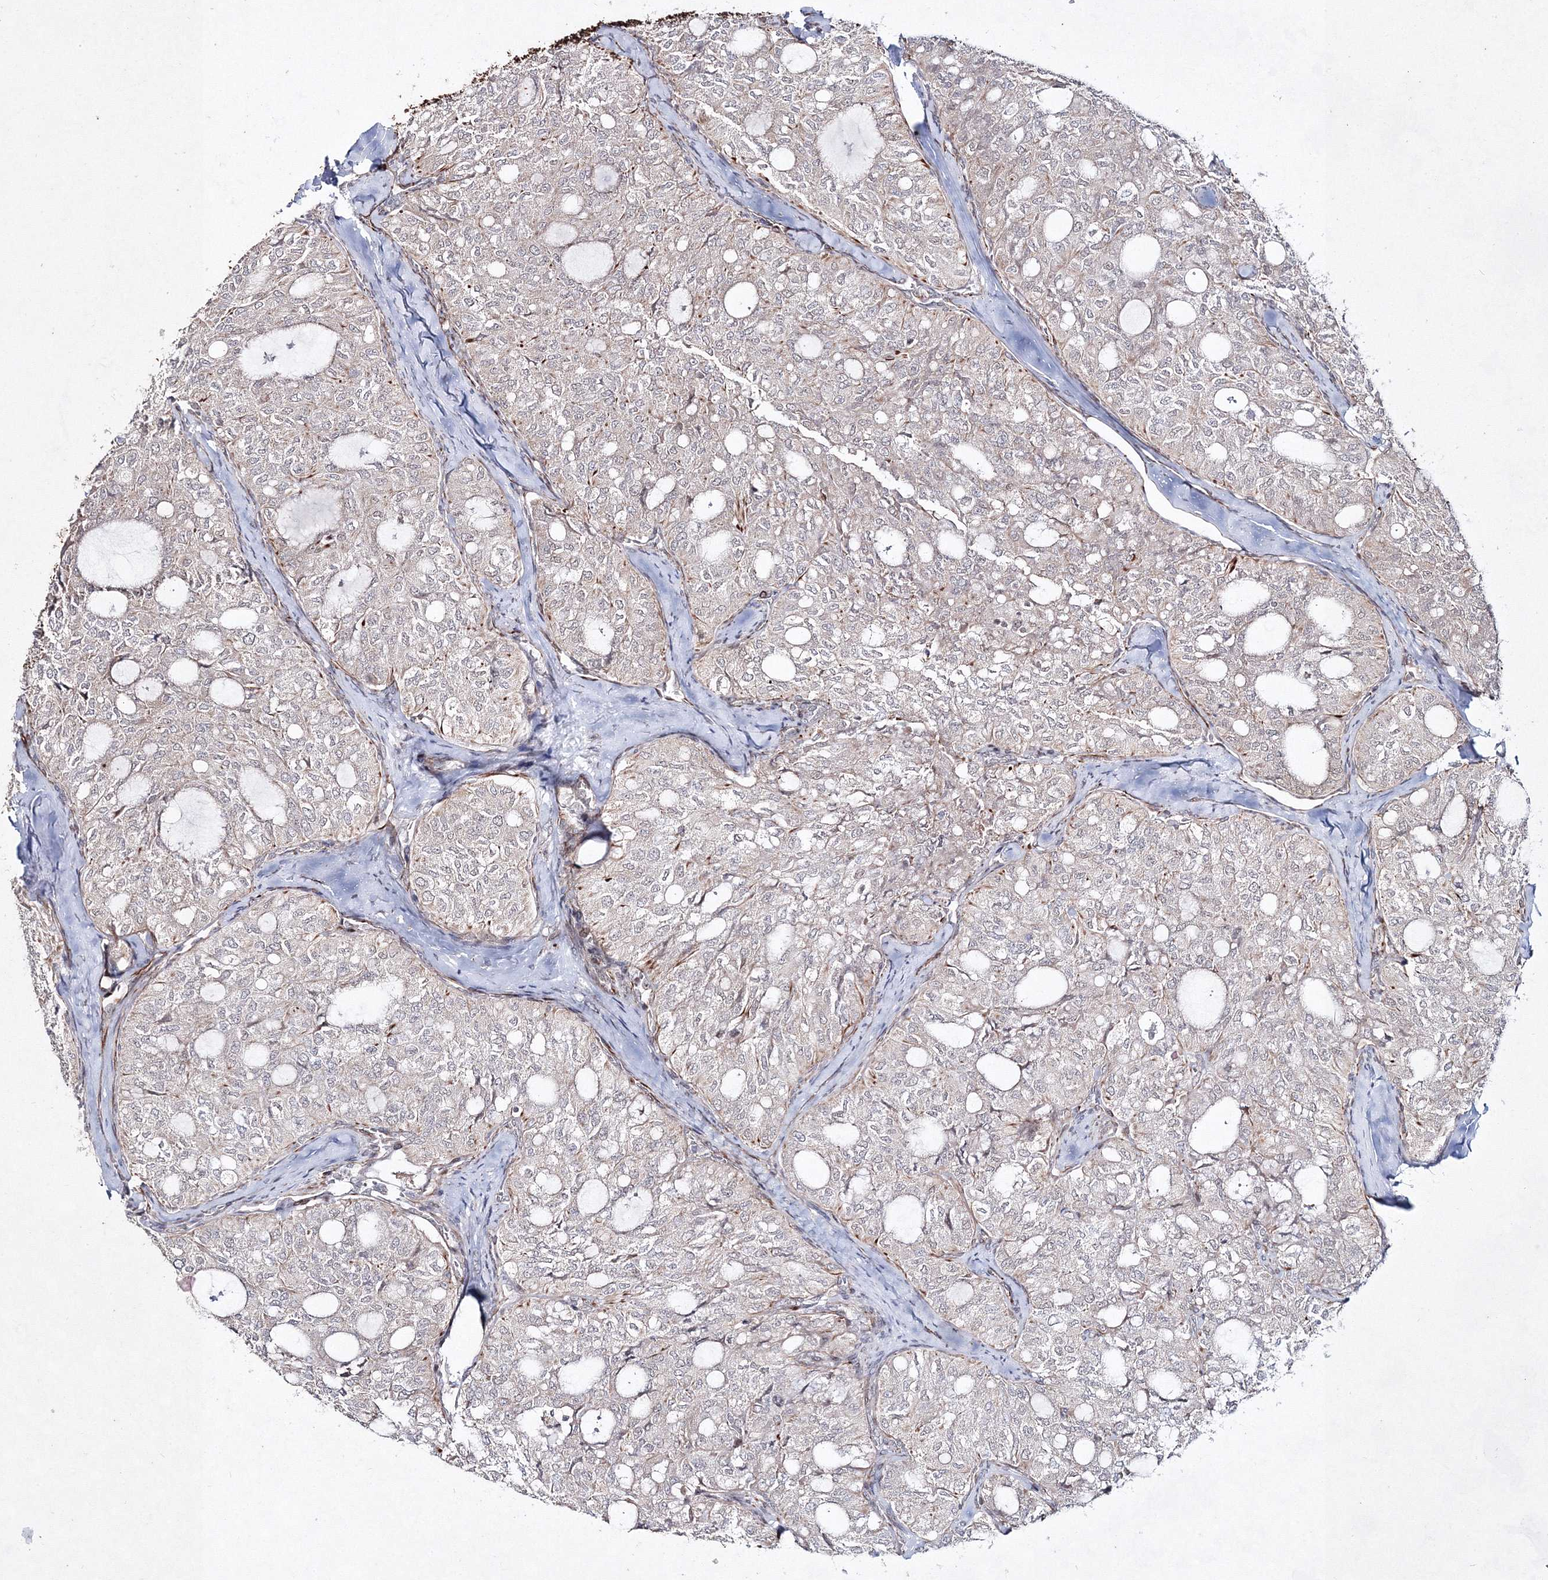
{"staining": {"intensity": "negative", "quantity": "none", "location": "none"}, "tissue": "thyroid cancer", "cell_type": "Tumor cells", "image_type": "cancer", "snomed": [{"axis": "morphology", "description": "Follicular adenoma carcinoma, NOS"}, {"axis": "topography", "description": "Thyroid gland"}], "caption": "Image shows no protein staining in tumor cells of thyroid follicular adenoma carcinoma tissue. The staining is performed using DAB brown chromogen with nuclei counter-stained in using hematoxylin.", "gene": "SNIP1", "patient": {"sex": "male", "age": 75}}